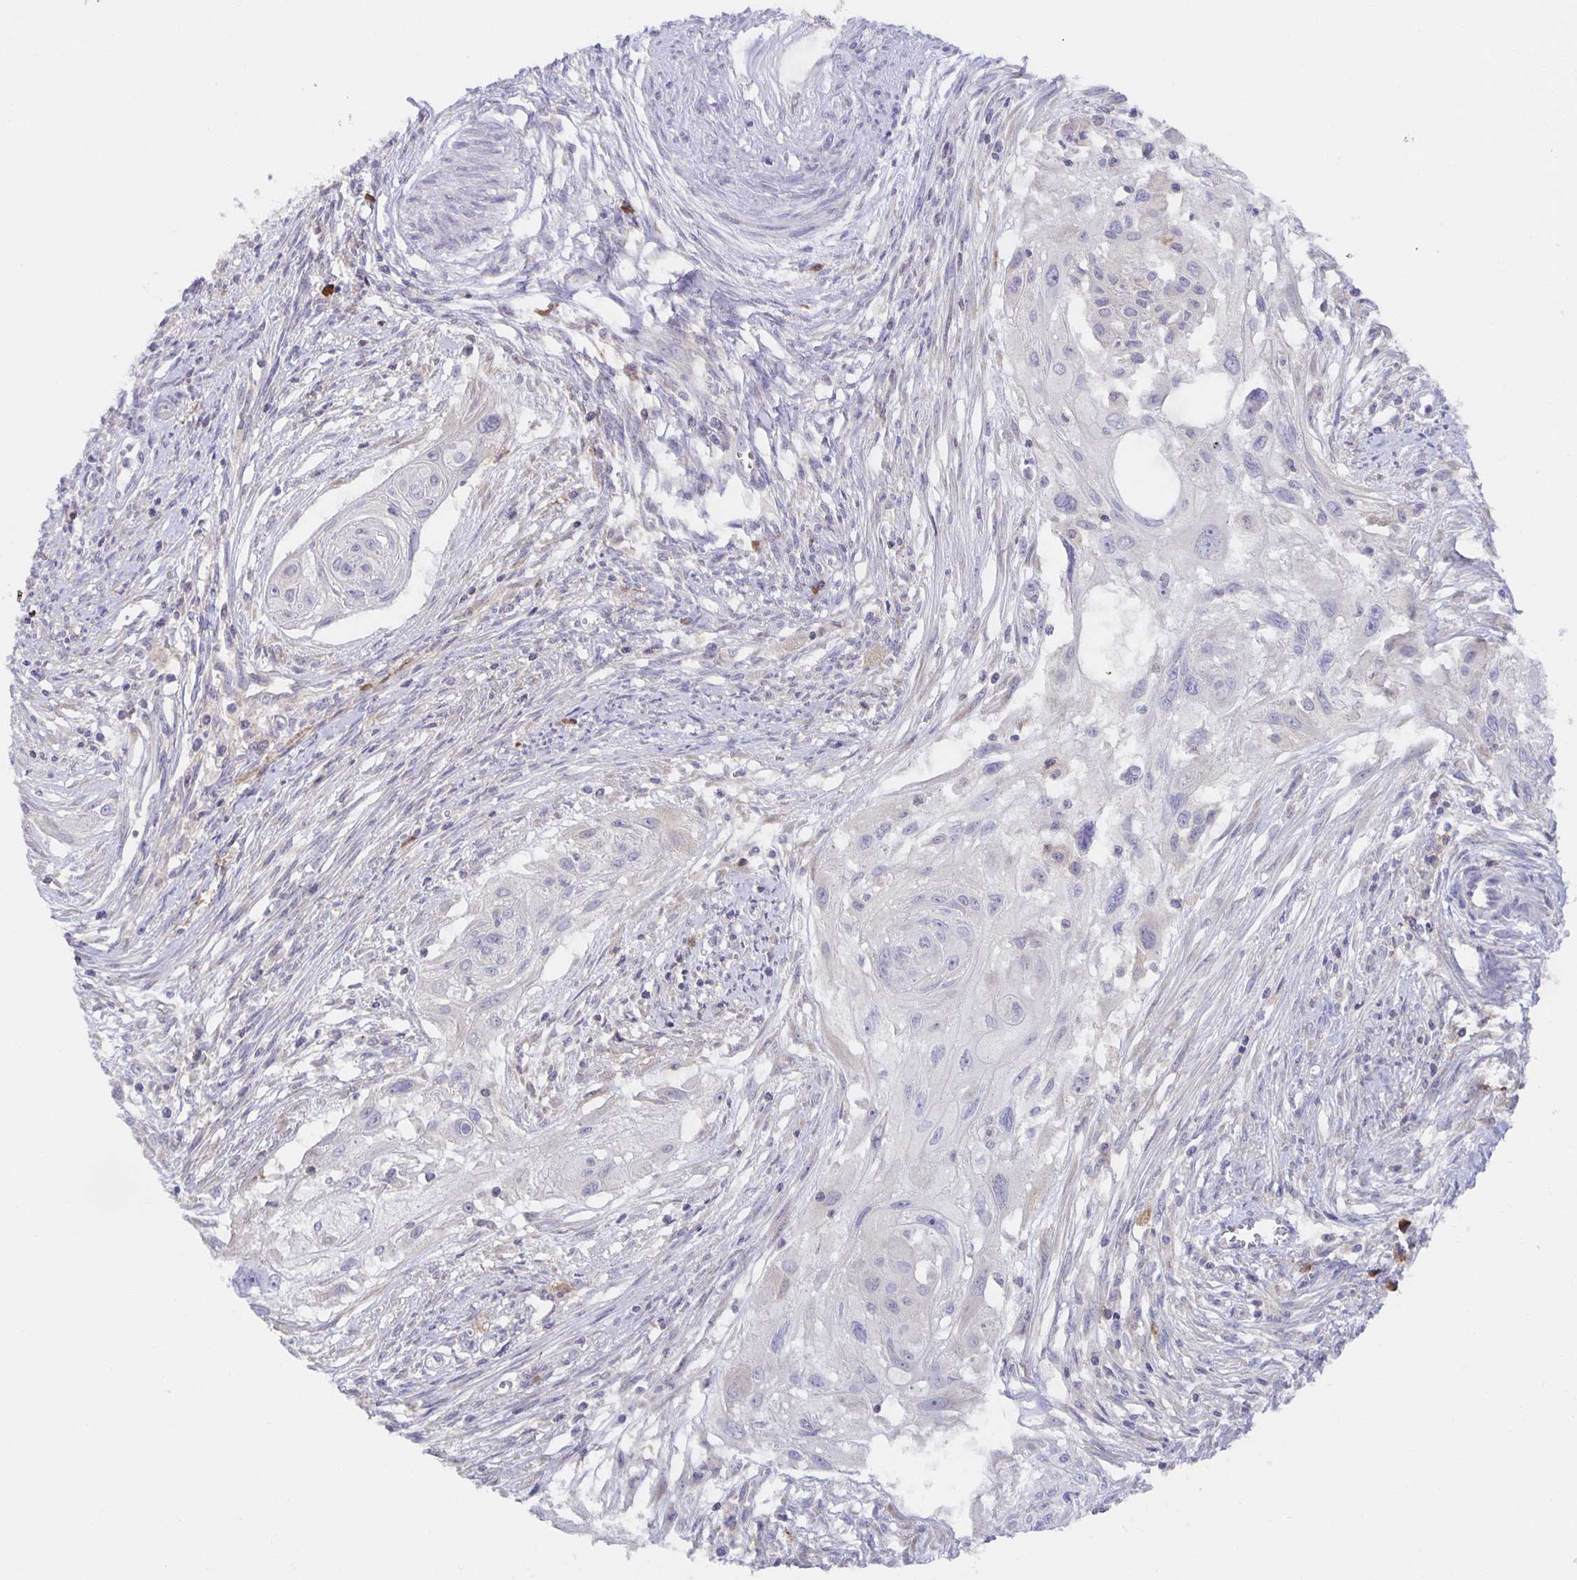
{"staining": {"intensity": "negative", "quantity": "none", "location": "none"}, "tissue": "cervical cancer", "cell_type": "Tumor cells", "image_type": "cancer", "snomed": [{"axis": "morphology", "description": "Squamous cell carcinoma, NOS"}, {"axis": "topography", "description": "Cervix"}], "caption": "An image of human cervical squamous cell carcinoma is negative for staining in tumor cells.", "gene": "BAD", "patient": {"sex": "female", "age": 49}}